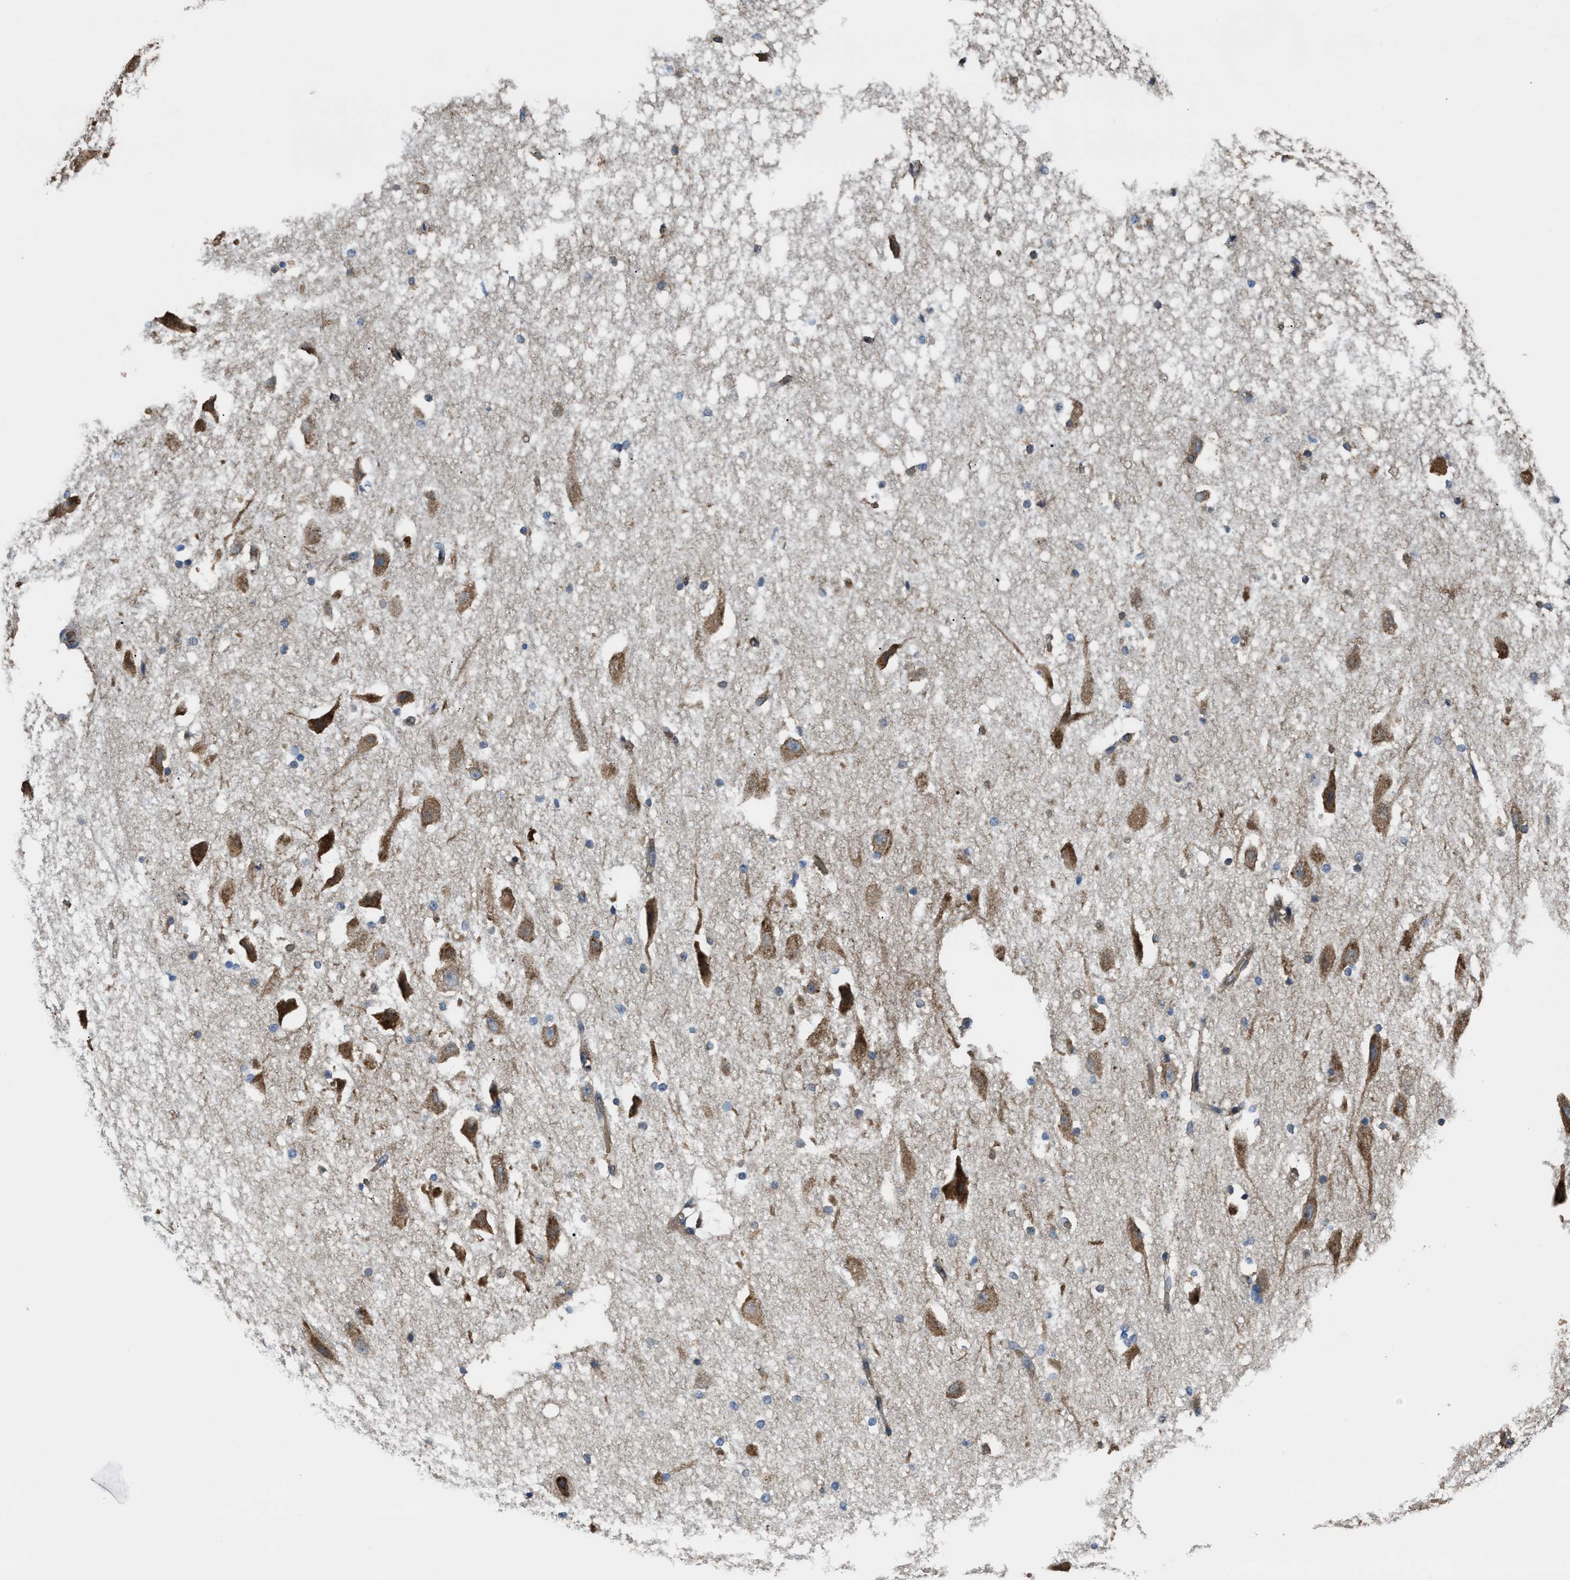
{"staining": {"intensity": "moderate", "quantity": "<25%", "location": "cytoplasmic/membranous"}, "tissue": "hippocampus", "cell_type": "Glial cells", "image_type": "normal", "snomed": [{"axis": "morphology", "description": "Normal tissue, NOS"}, {"axis": "topography", "description": "Hippocampus"}], "caption": "Moderate cytoplasmic/membranous staining is seen in approximately <25% of glial cells in benign hippocampus.", "gene": "SELENOM", "patient": {"sex": "female", "age": 19}}